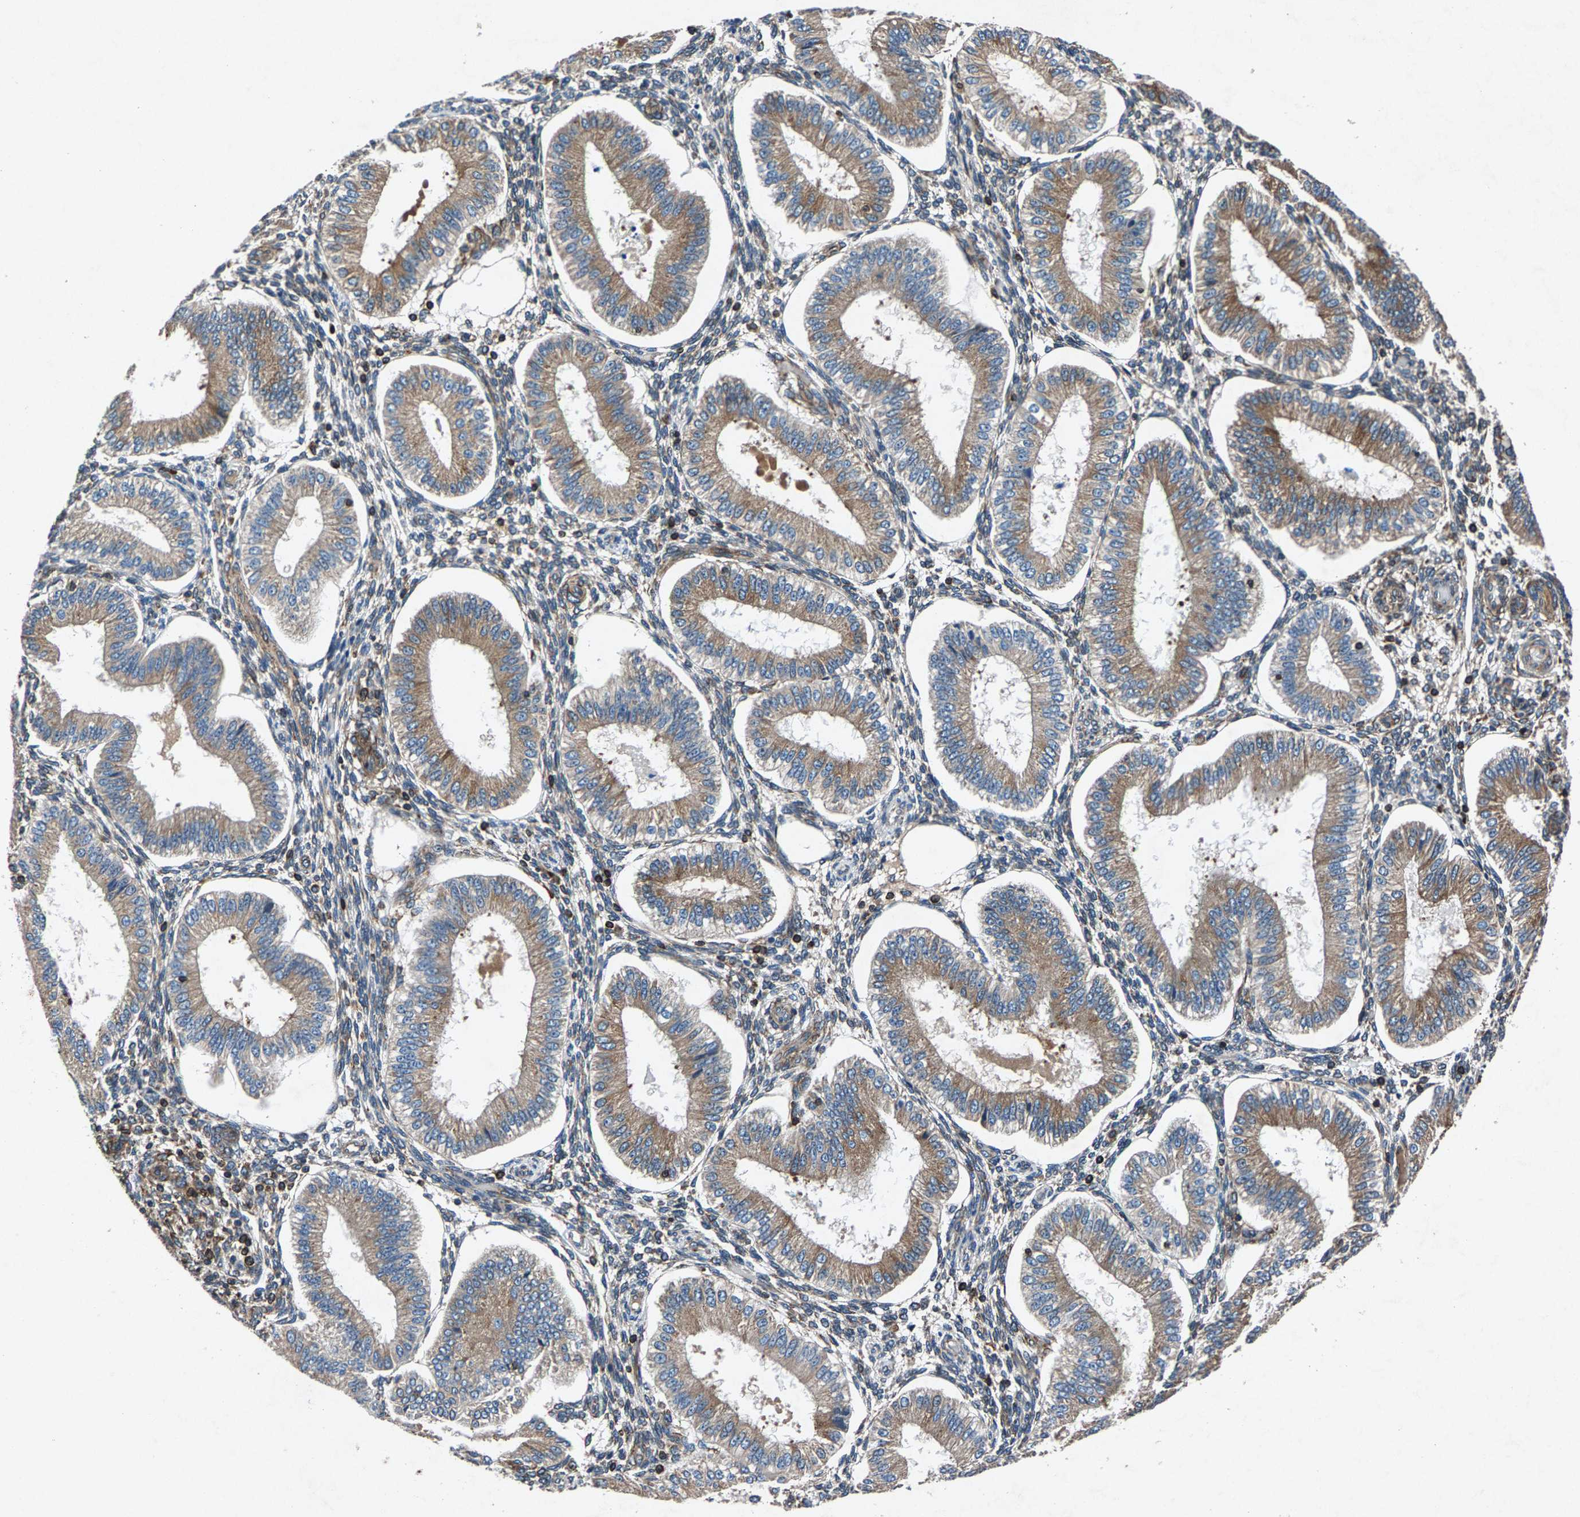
{"staining": {"intensity": "weak", "quantity": "<25%", "location": "cytoplasmic/membranous"}, "tissue": "endometrium", "cell_type": "Cells in endometrial stroma", "image_type": "normal", "snomed": [{"axis": "morphology", "description": "Normal tissue, NOS"}, {"axis": "topography", "description": "Endometrium"}], "caption": "Cells in endometrial stroma are negative for protein expression in benign human endometrium. Nuclei are stained in blue.", "gene": "LPCAT1", "patient": {"sex": "female", "age": 39}}